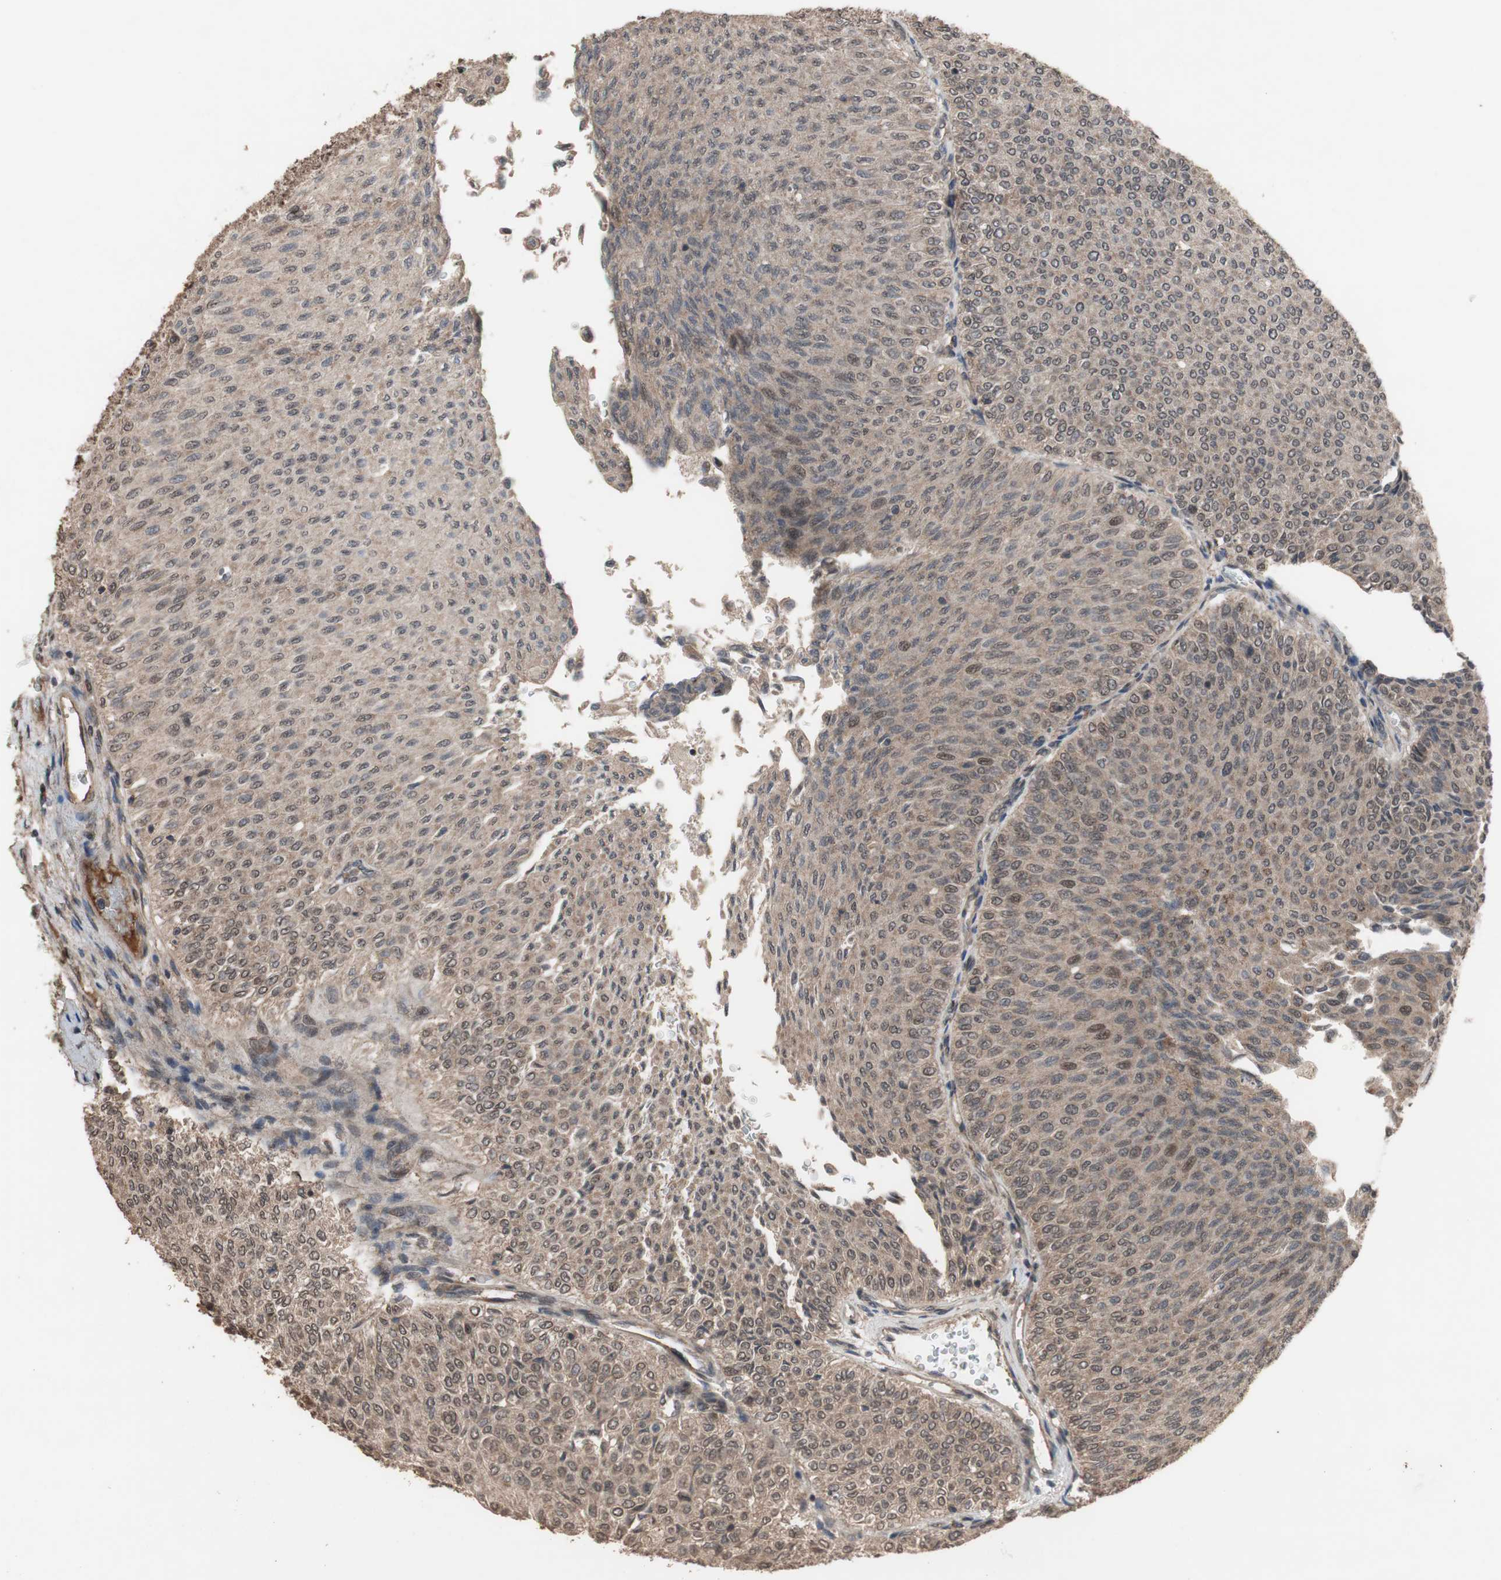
{"staining": {"intensity": "moderate", "quantity": ">75%", "location": "cytoplasmic/membranous,nuclear"}, "tissue": "urothelial cancer", "cell_type": "Tumor cells", "image_type": "cancer", "snomed": [{"axis": "morphology", "description": "Urothelial carcinoma, Low grade"}, {"axis": "topography", "description": "Urinary bladder"}], "caption": "Immunohistochemical staining of human low-grade urothelial carcinoma reveals medium levels of moderate cytoplasmic/membranous and nuclear protein positivity in approximately >75% of tumor cells.", "gene": "KANSL1", "patient": {"sex": "male", "age": 78}}